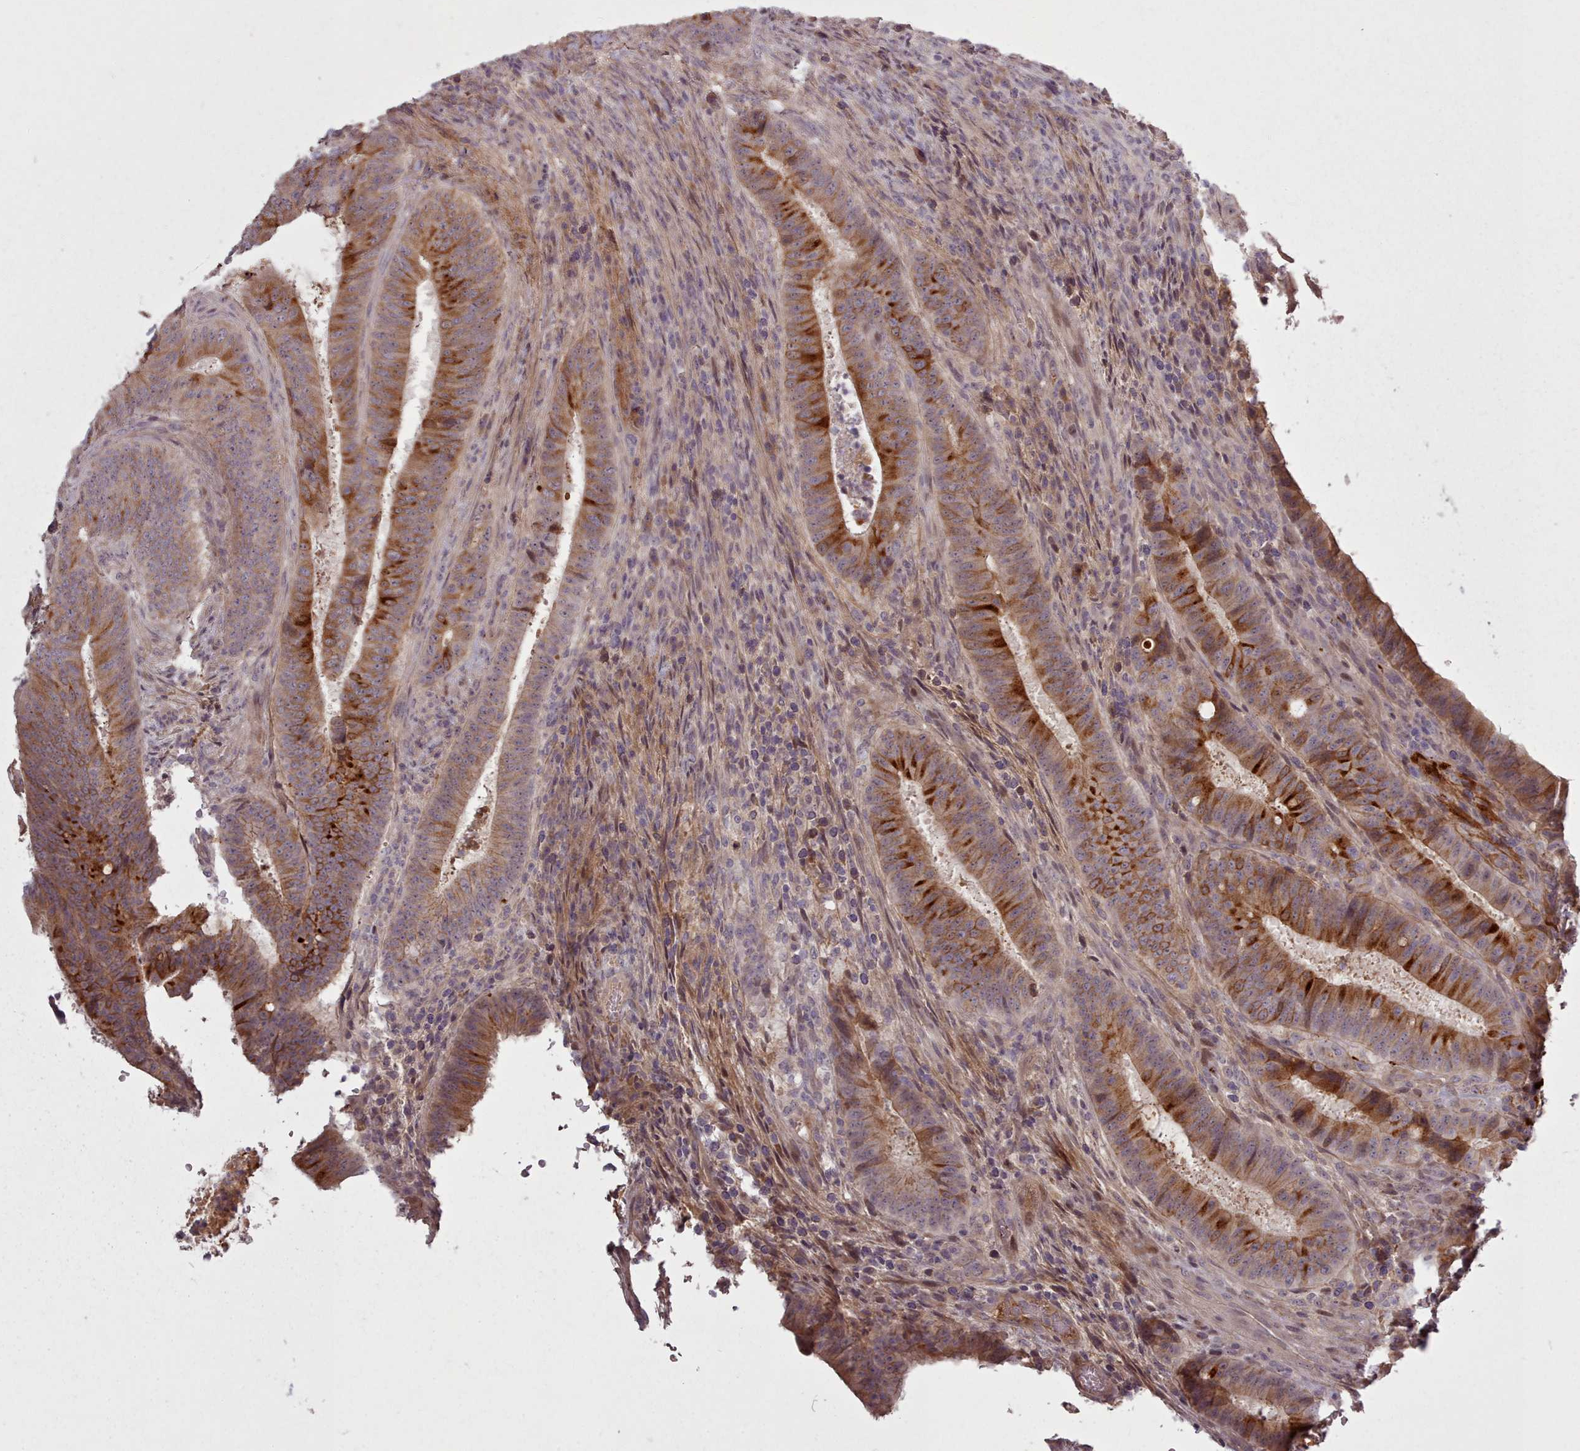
{"staining": {"intensity": "strong", "quantity": "25%-75%", "location": "cytoplasmic/membranous"}, "tissue": "colorectal cancer", "cell_type": "Tumor cells", "image_type": "cancer", "snomed": [{"axis": "morphology", "description": "Adenocarcinoma, NOS"}, {"axis": "topography", "description": "Colon"}], "caption": "High-power microscopy captured an immunohistochemistry (IHC) image of colorectal cancer, revealing strong cytoplasmic/membranous positivity in approximately 25%-75% of tumor cells.", "gene": "LEFTY2", "patient": {"sex": "female", "age": 43}}